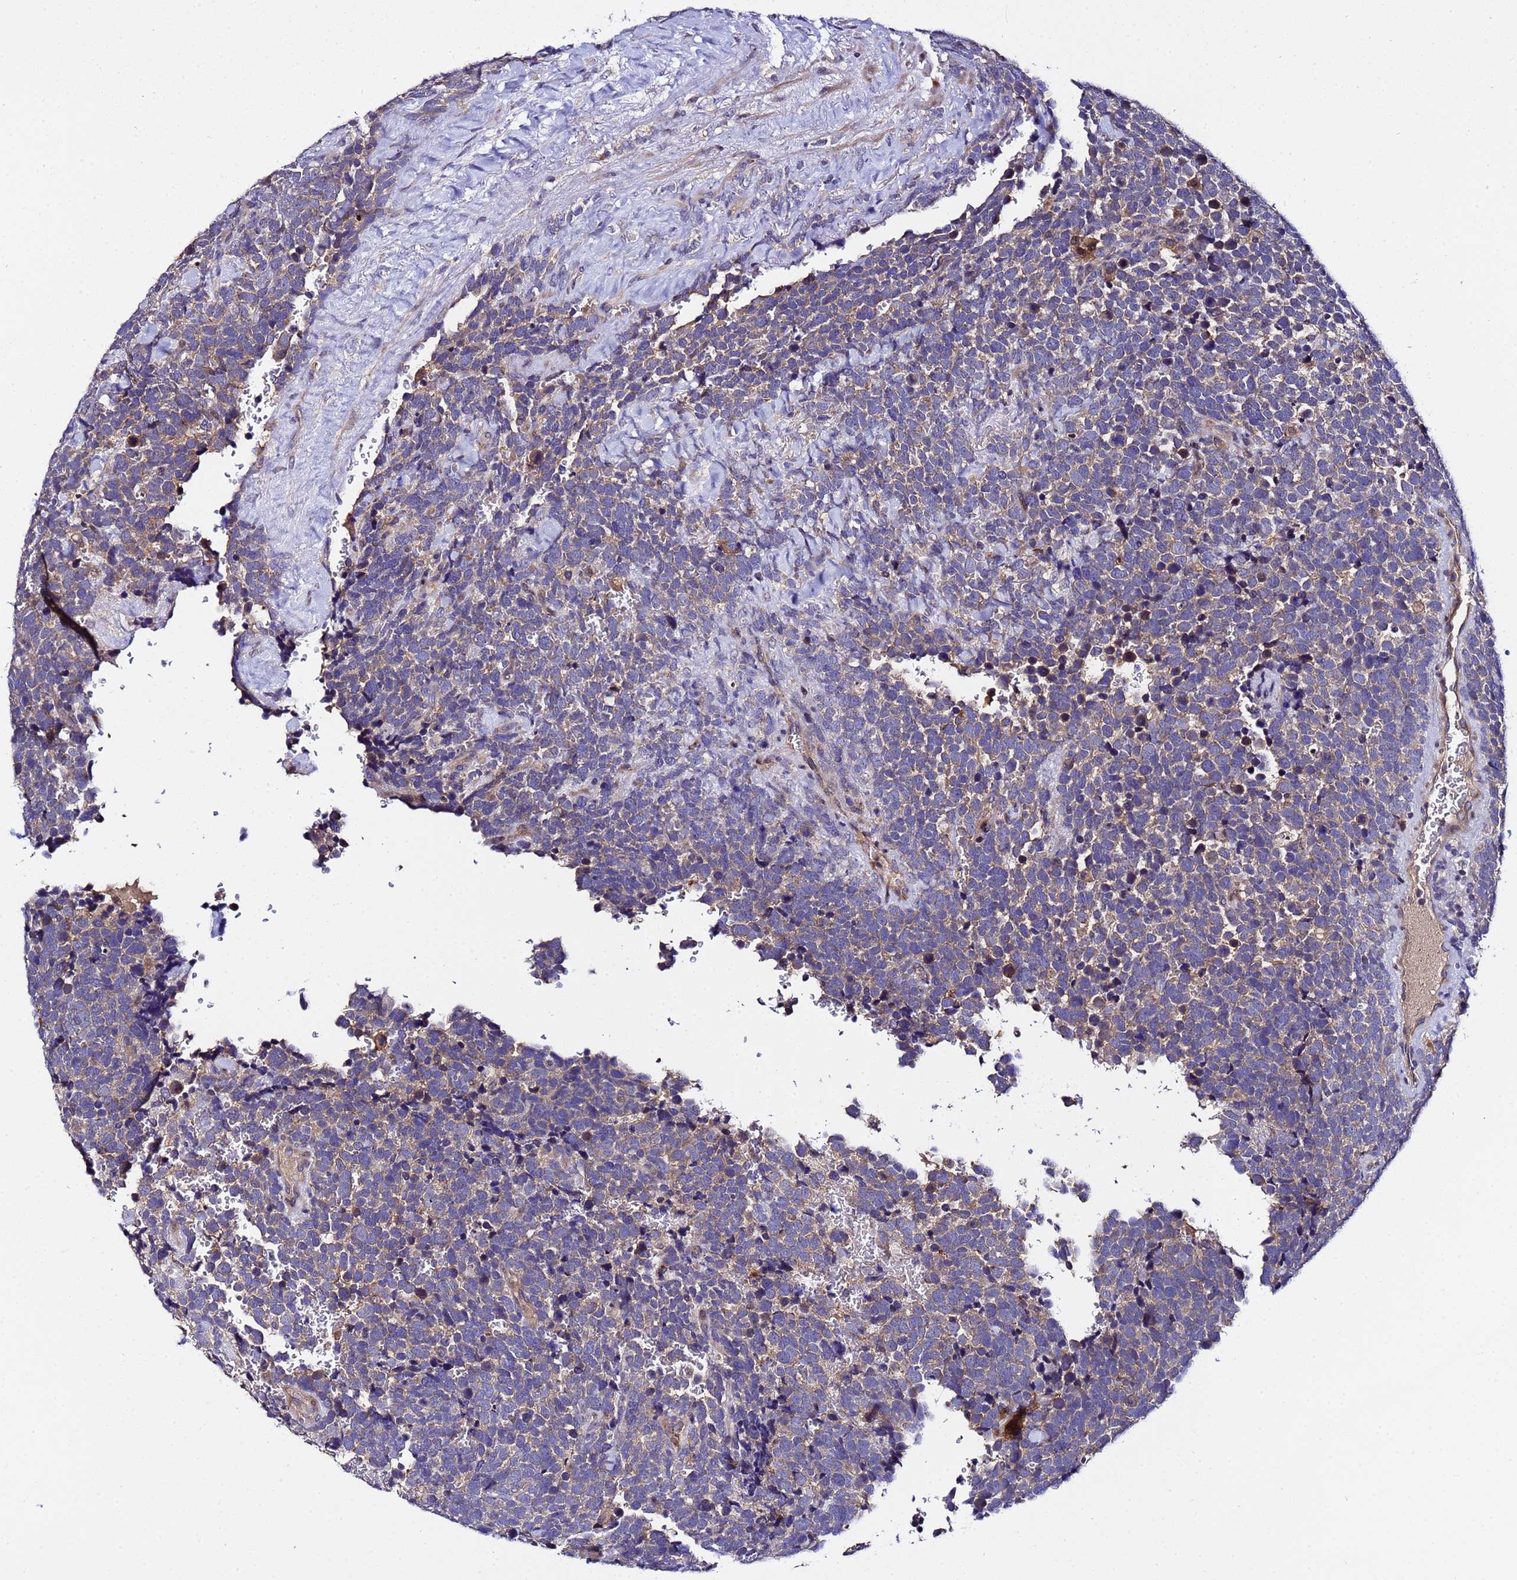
{"staining": {"intensity": "weak", "quantity": ">75%", "location": "cytoplasmic/membranous"}, "tissue": "urothelial cancer", "cell_type": "Tumor cells", "image_type": "cancer", "snomed": [{"axis": "morphology", "description": "Urothelial carcinoma, High grade"}, {"axis": "topography", "description": "Urinary bladder"}], "caption": "The immunohistochemical stain highlights weak cytoplasmic/membranous staining in tumor cells of urothelial cancer tissue.", "gene": "PLXDC2", "patient": {"sex": "female", "age": 82}}